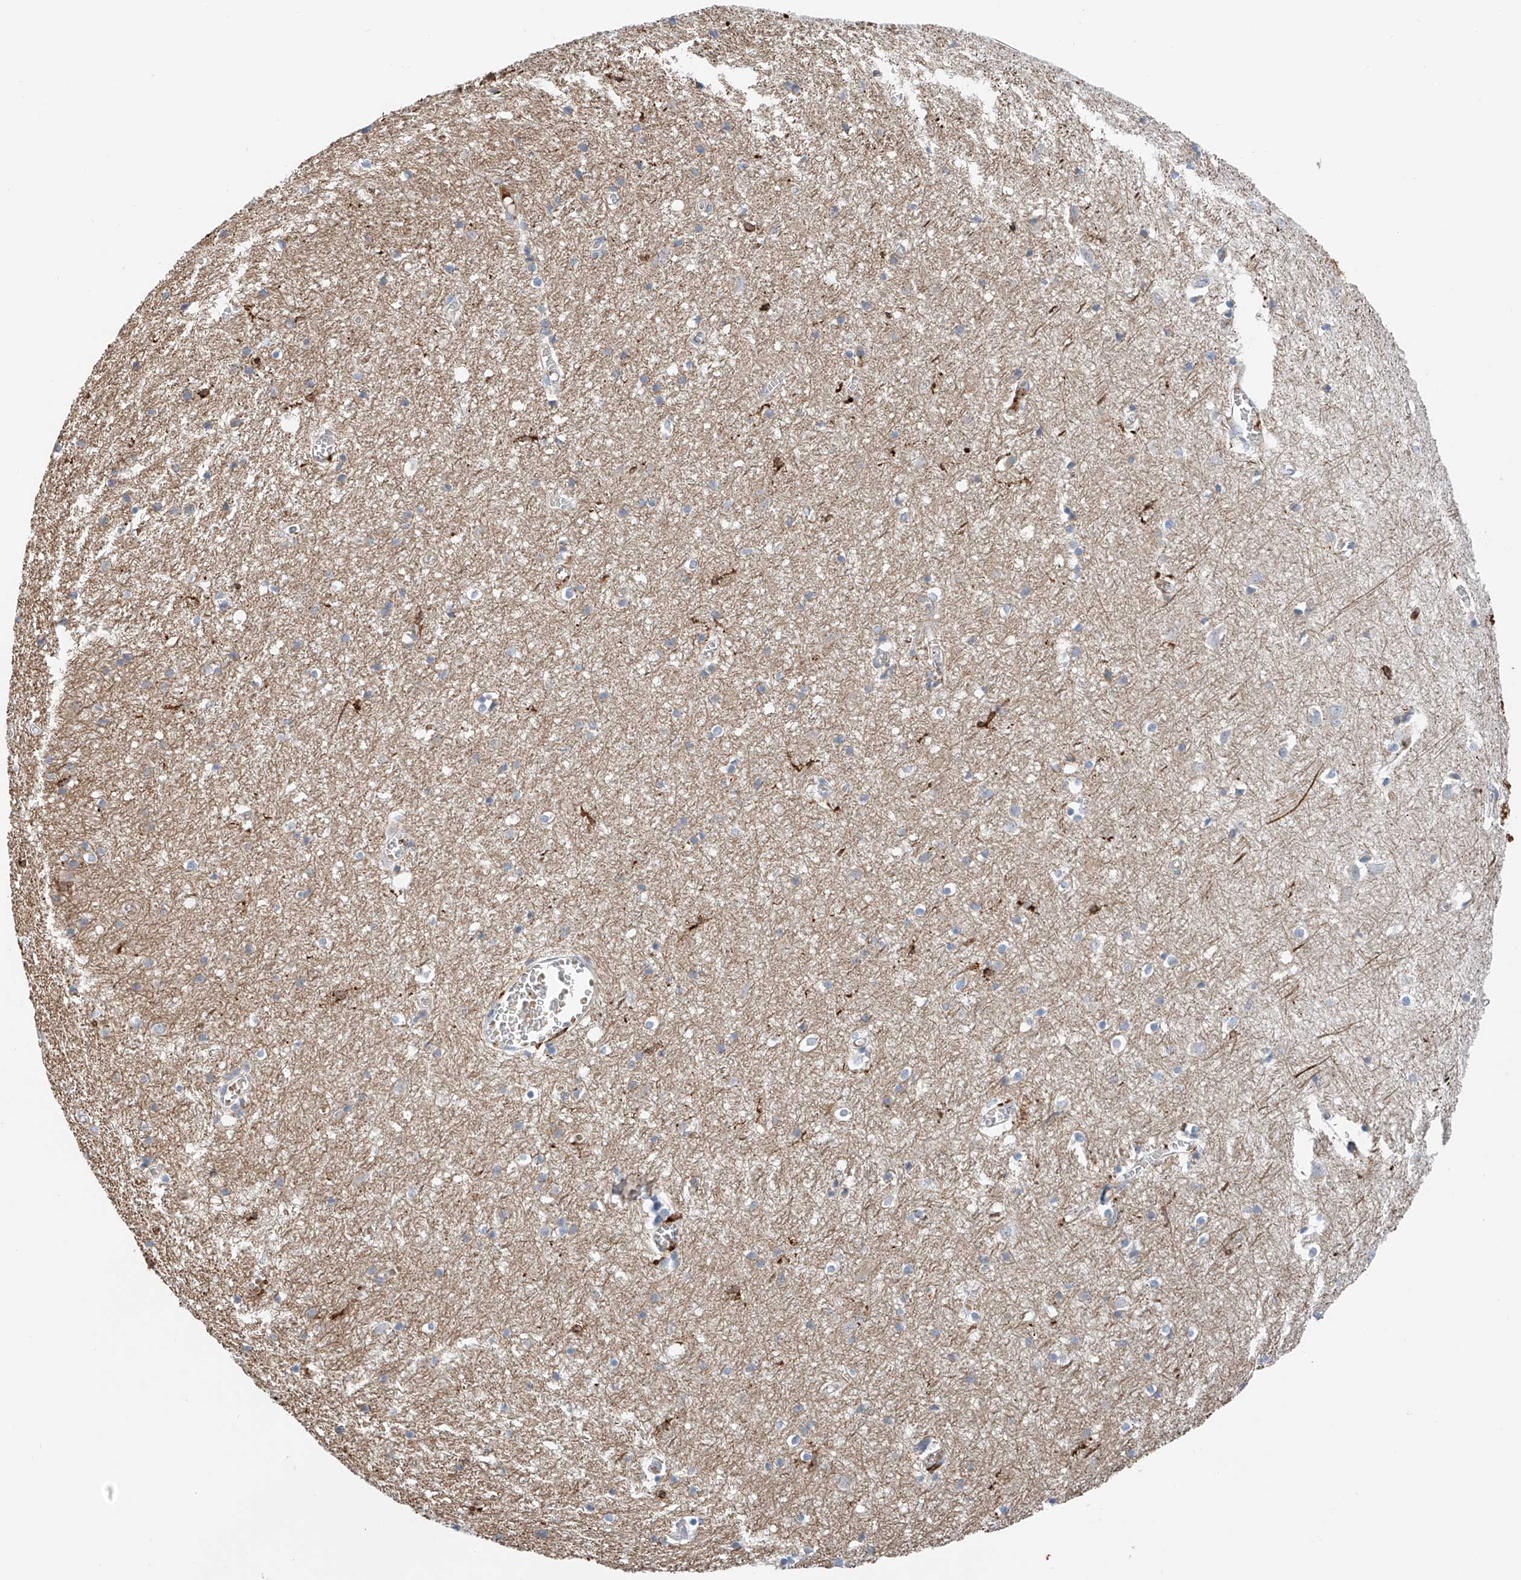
{"staining": {"intensity": "weak", "quantity": ">75%", "location": "cytoplasmic/membranous"}, "tissue": "cerebral cortex", "cell_type": "Endothelial cells", "image_type": "normal", "snomed": [{"axis": "morphology", "description": "Normal tissue, NOS"}, {"axis": "topography", "description": "Cerebral cortex"}], "caption": "Immunohistochemical staining of unremarkable human cerebral cortex displays low levels of weak cytoplasmic/membranous positivity in approximately >75% of endothelial cells. The staining was performed using DAB to visualize the protein expression in brown, while the nuclei were stained in blue with hematoxylin (Magnification: 20x).", "gene": "TBXAS1", "patient": {"sex": "female", "age": 64}}